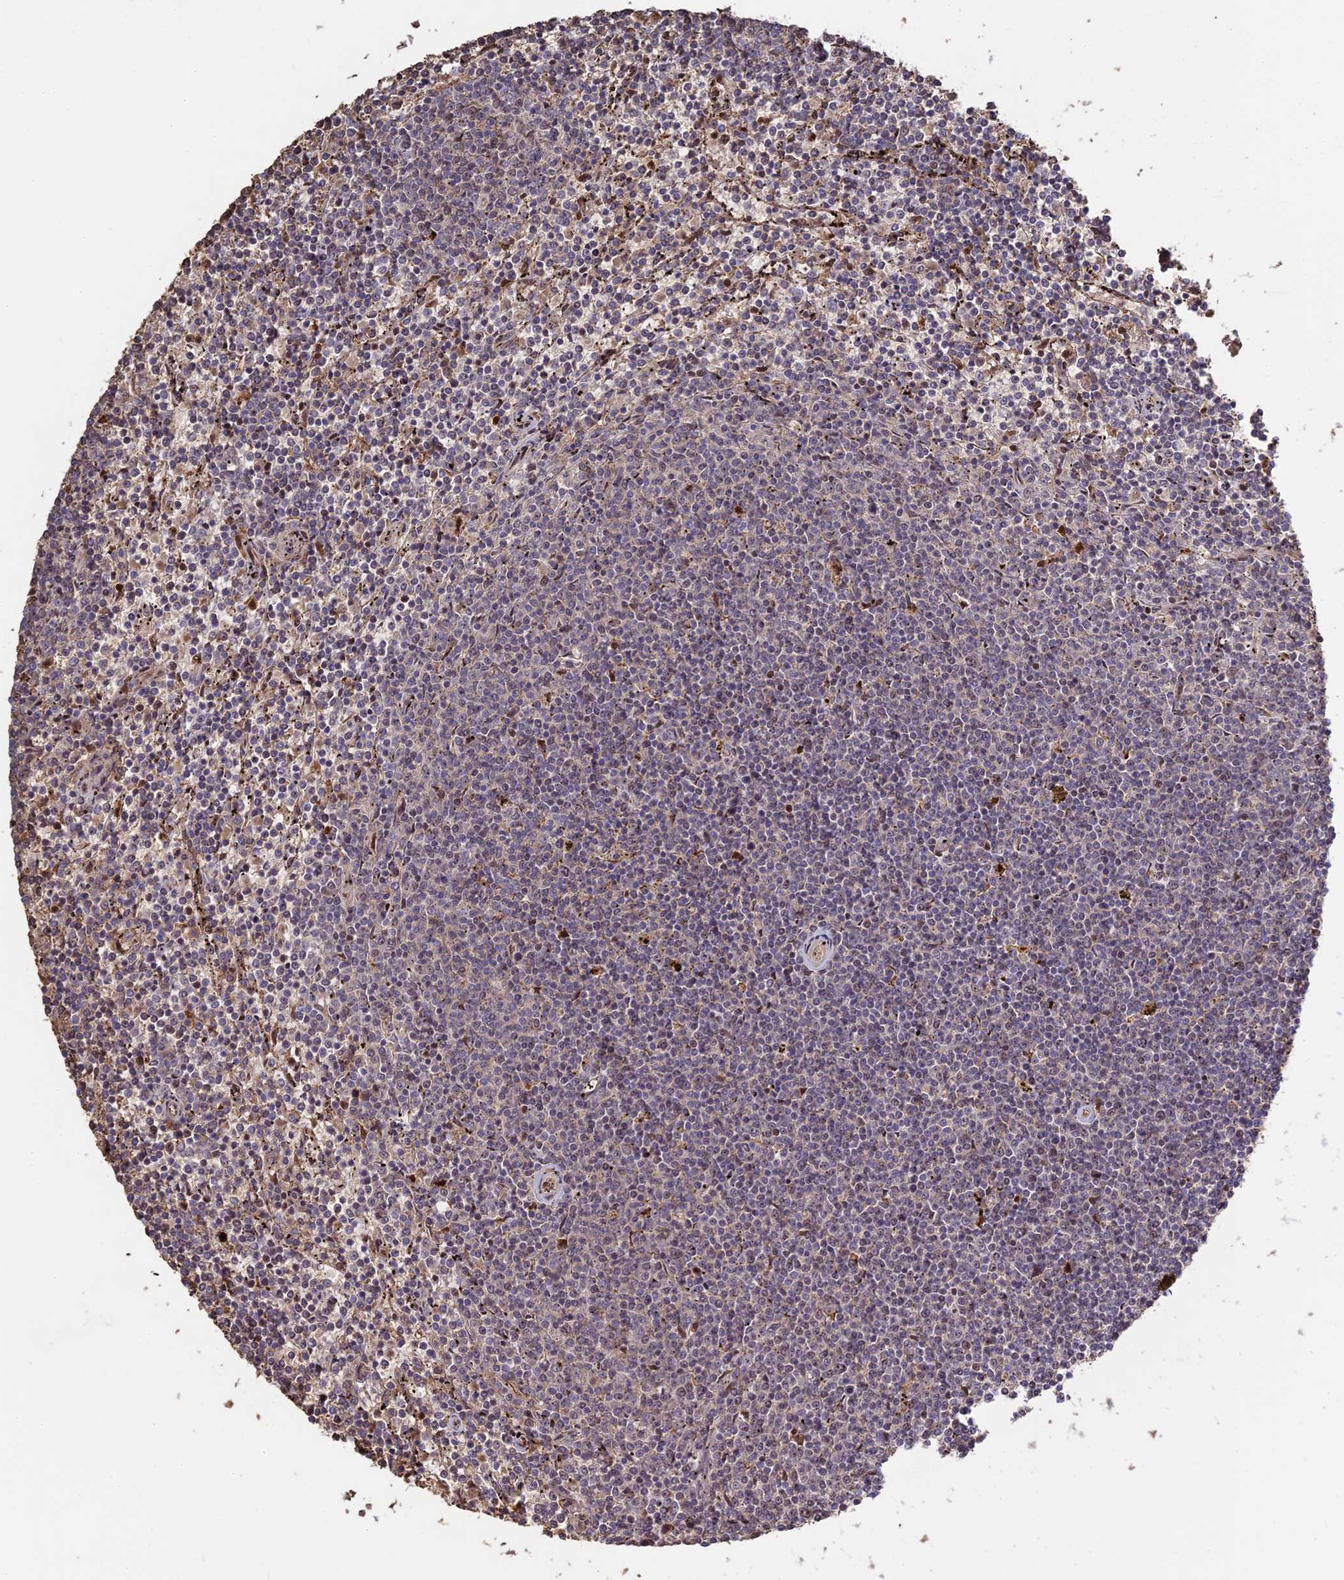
{"staining": {"intensity": "negative", "quantity": "none", "location": "none"}, "tissue": "lymphoma", "cell_type": "Tumor cells", "image_type": "cancer", "snomed": [{"axis": "morphology", "description": "Malignant lymphoma, non-Hodgkin's type, Low grade"}, {"axis": "topography", "description": "Spleen"}], "caption": "This is an immunohistochemistry histopathology image of human malignant lymphoma, non-Hodgkin's type (low-grade). There is no staining in tumor cells.", "gene": "UFSP2", "patient": {"sex": "female", "age": 50}}